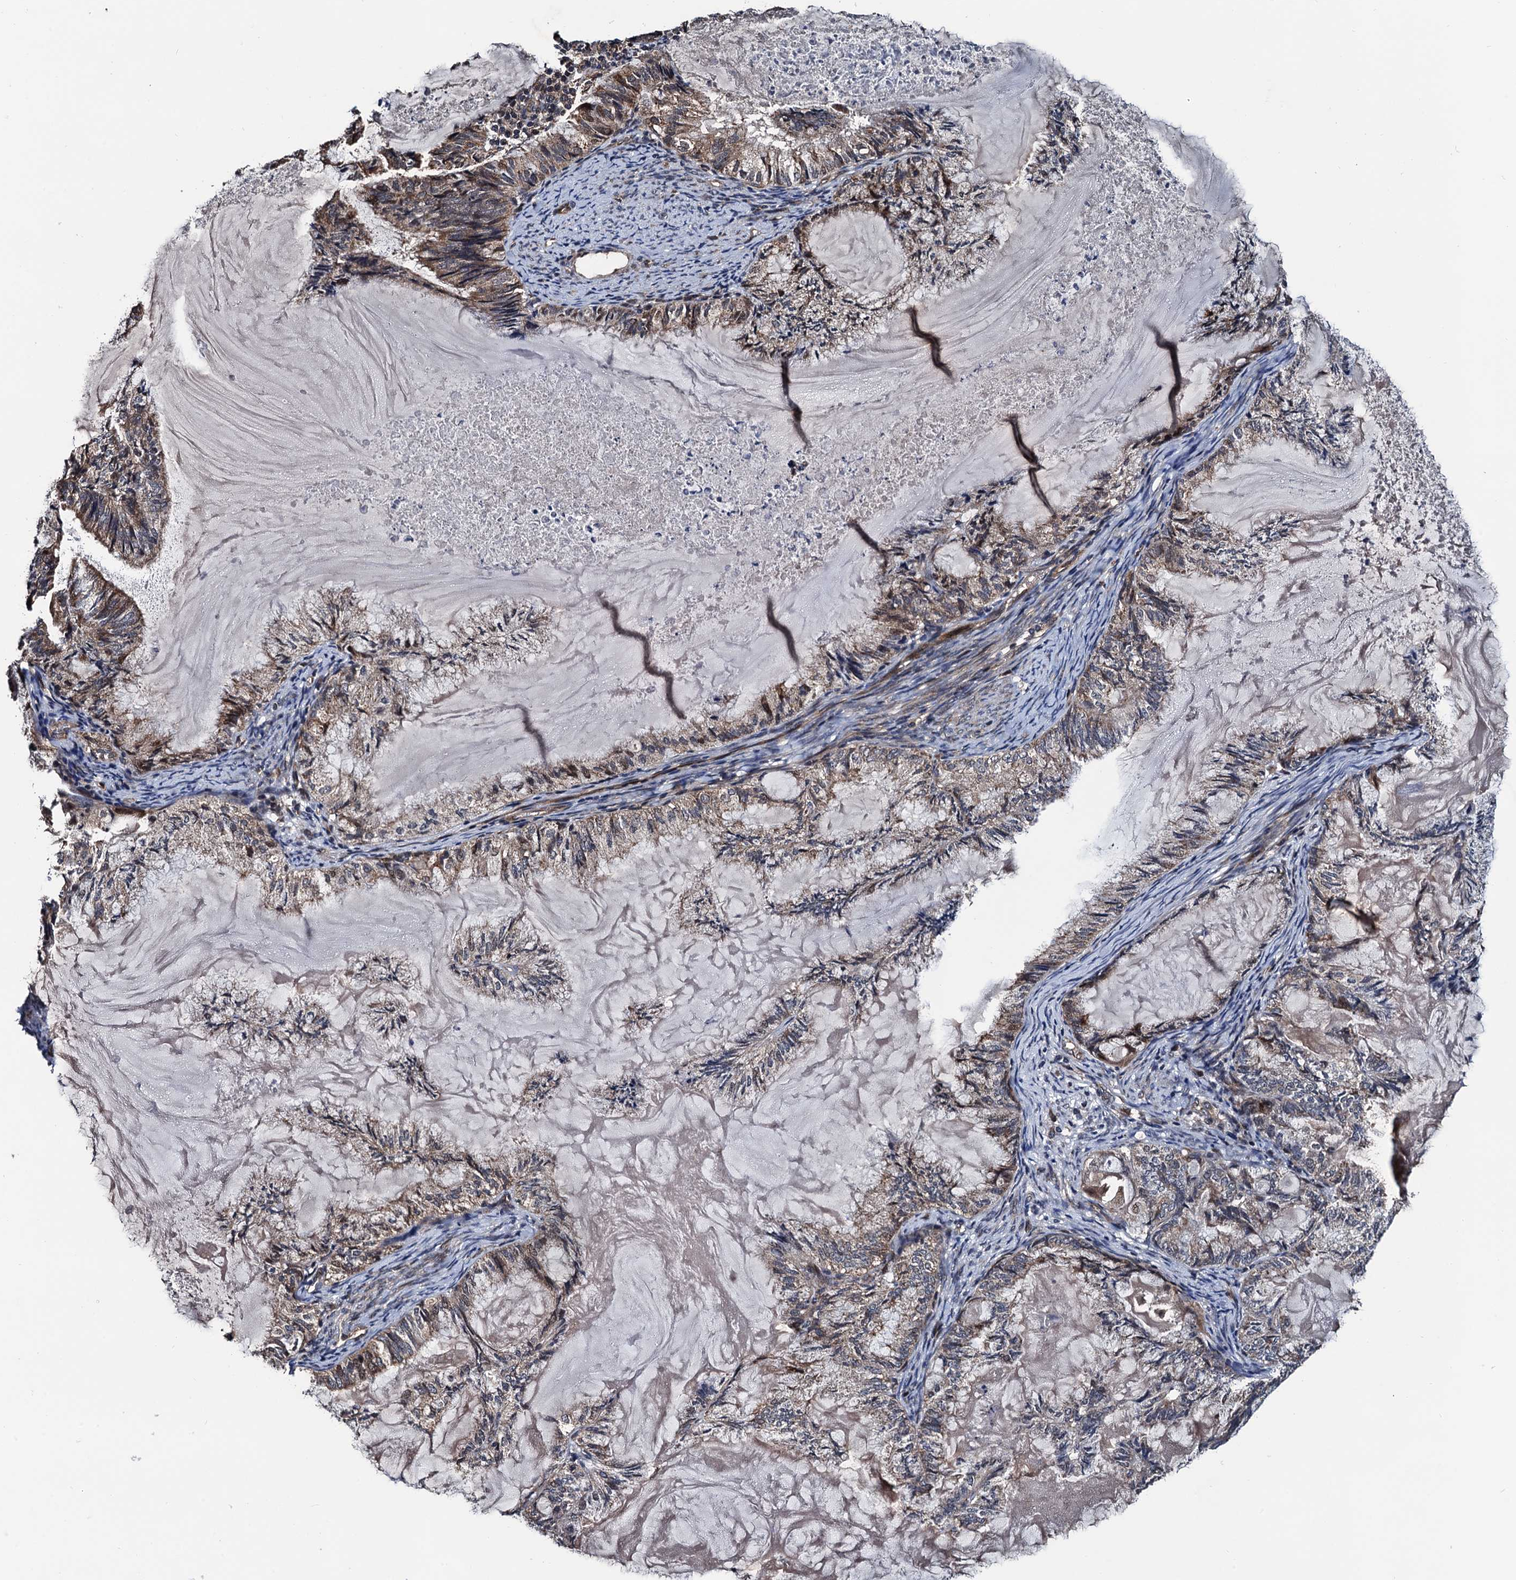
{"staining": {"intensity": "moderate", "quantity": ">75%", "location": "cytoplasmic/membranous"}, "tissue": "endometrial cancer", "cell_type": "Tumor cells", "image_type": "cancer", "snomed": [{"axis": "morphology", "description": "Adenocarcinoma, NOS"}, {"axis": "topography", "description": "Endometrium"}], "caption": "Endometrial adenocarcinoma tissue reveals moderate cytoplasmic/membranous positivity in approximately >75% of tumor cells", "gene": "NAA16", "patient": {"sex": "female", "age": 86}}